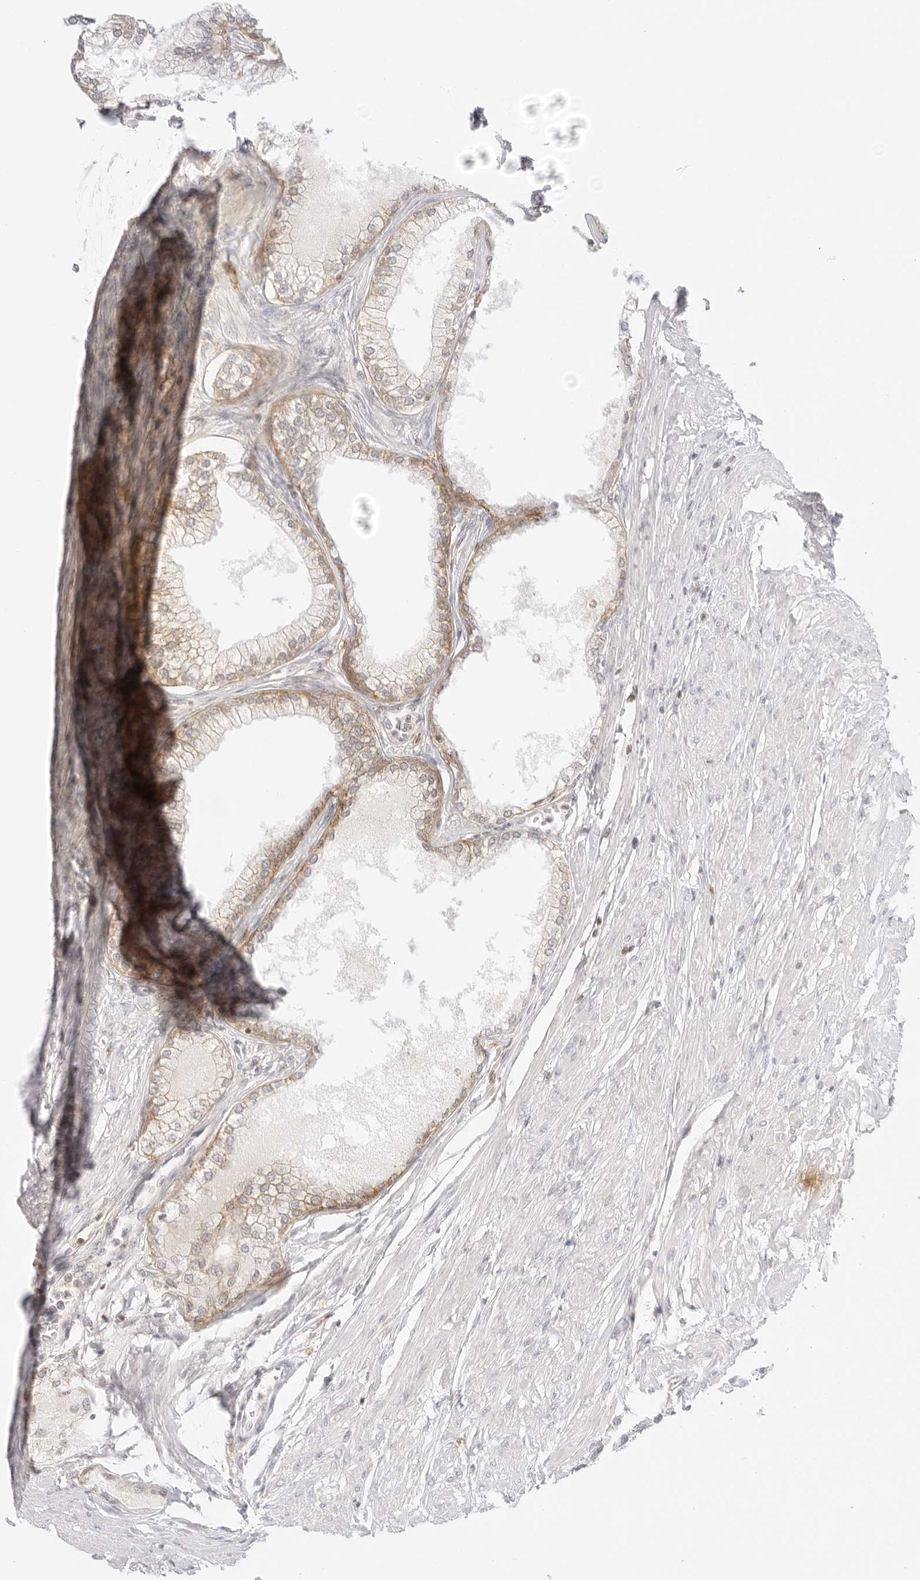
{"staining": {"intensity": "moderate", "quantity": "<25%", "location": "cytoplasmic/membranous"}, "tissue": "prostate", "cell_type": "Glandular cells", "image_type": "normal", "snomed": [{"axis": "morphology", "description": "Normal tissue, NOS"}, {"axis": "morphology", "description": "Urothelial carcinoma, Low grade"}, {"axis": "topography", "description": "Urinary bladder"}, {"axis": "topography", "description": "Prostate"}], "caption": "An immunohistochemistry (IHC) photomicrograph of unremarkable tissue is shown. Protein staining in brown labels moderate cytoplasmic/membranous positivity in prostate within glandular cells.", "gene": "TNFRSF14", "patient": {"sex": "male", "age": 60}}